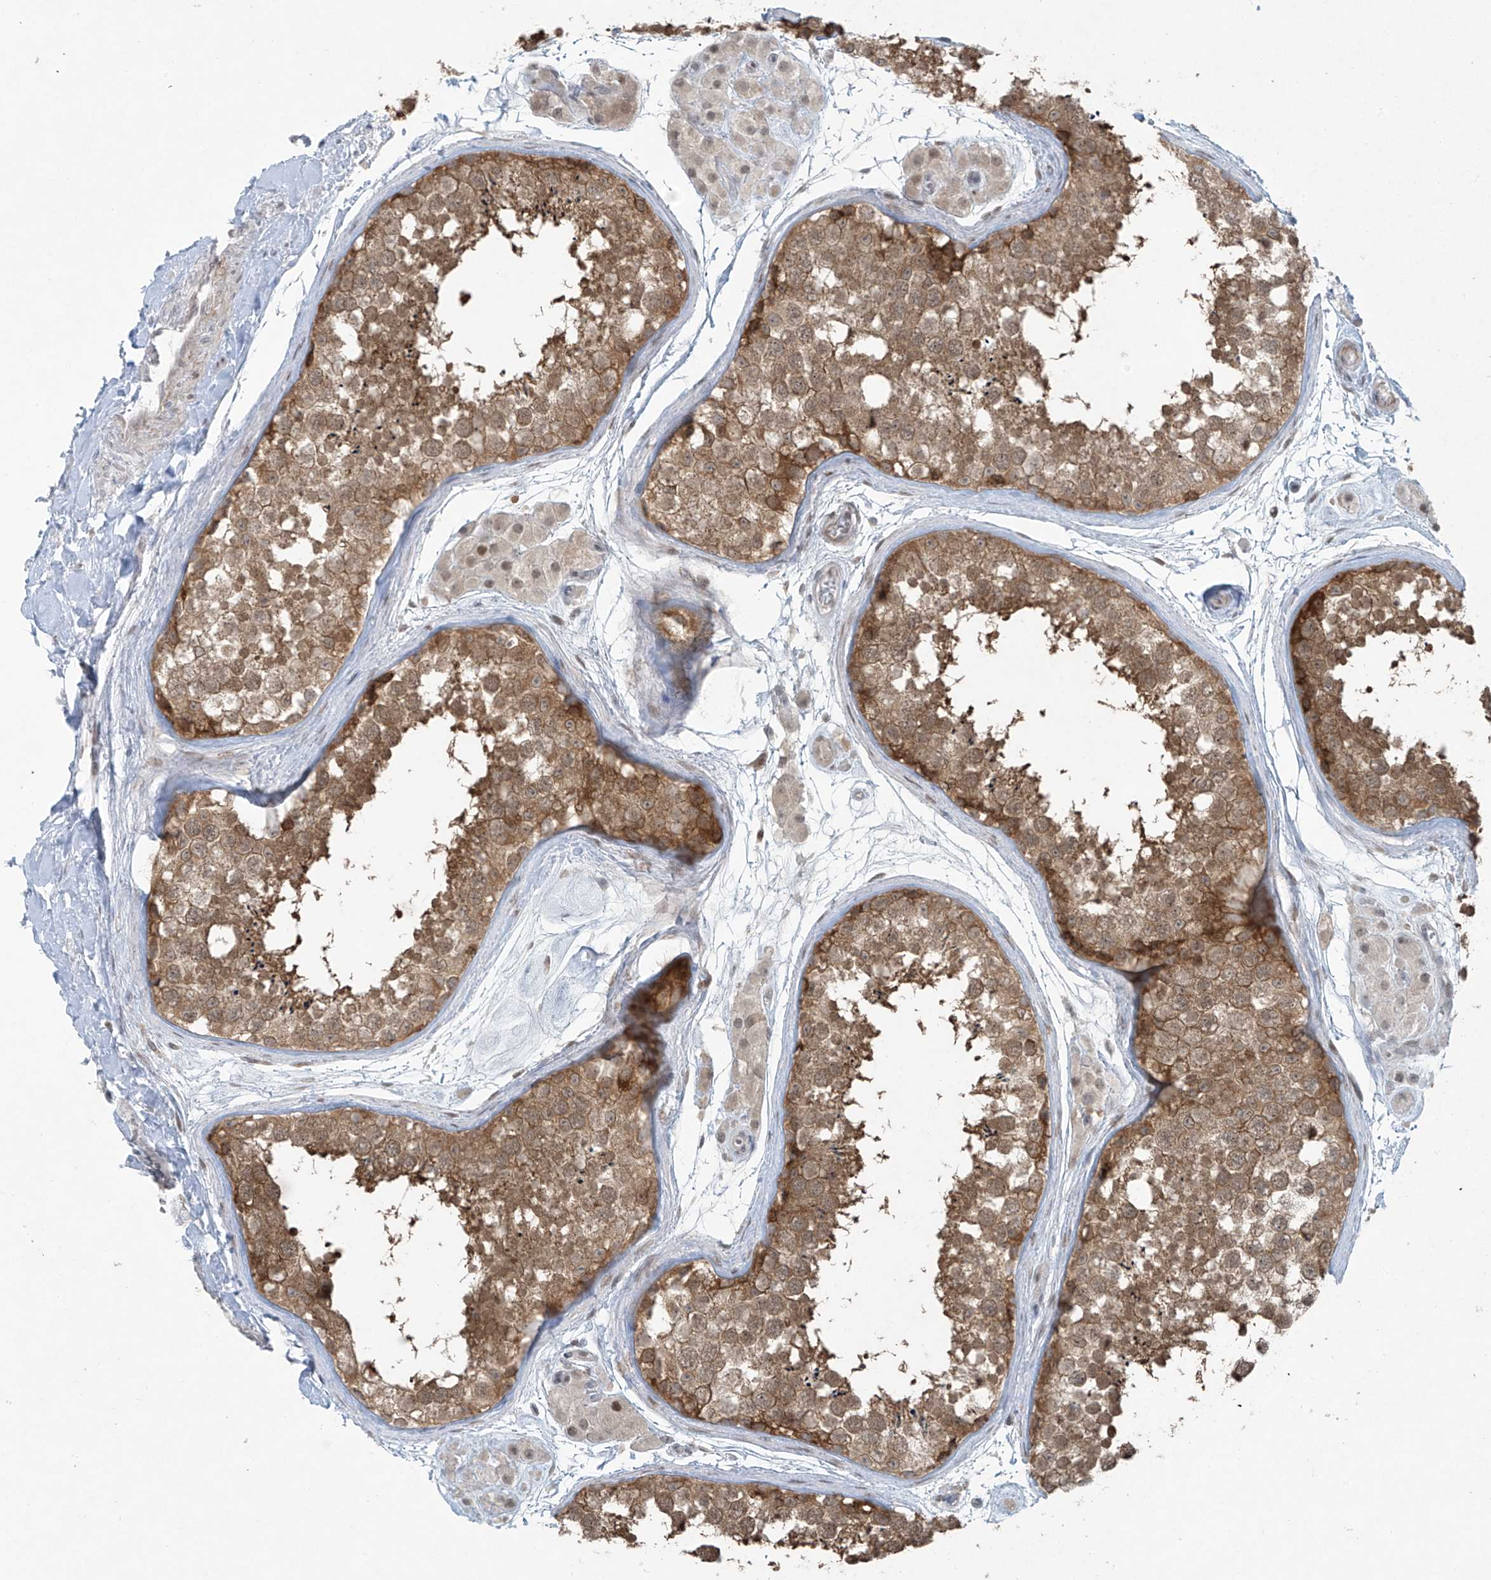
{"staining": {"intensity": "moderate", "quantity": ">75%", "location": "cytoplasmic/membranous"}, "tissue": "testis", "cell_type": "Cells in seminiferous ducts", "image_type": "normal", "snomed": [{"axis": "morphology", "description": "Normal tissue, NOS"}, {"axis": "topography", "description": "Testis"}], "caption": "Brown immunohistochemical staining in benign human testis displays moderate cytoplasmic/membranous positivity in approximately >75% of cells in seminiferous ducts. The staining was performed using DAB (3,3'-diaminobenzidine), with brown indicating positive protein expression. Nuclei are stained blue with hematoxylin.", "gene": "PPAT", "patient": {"sex": "male", "age": 56}}